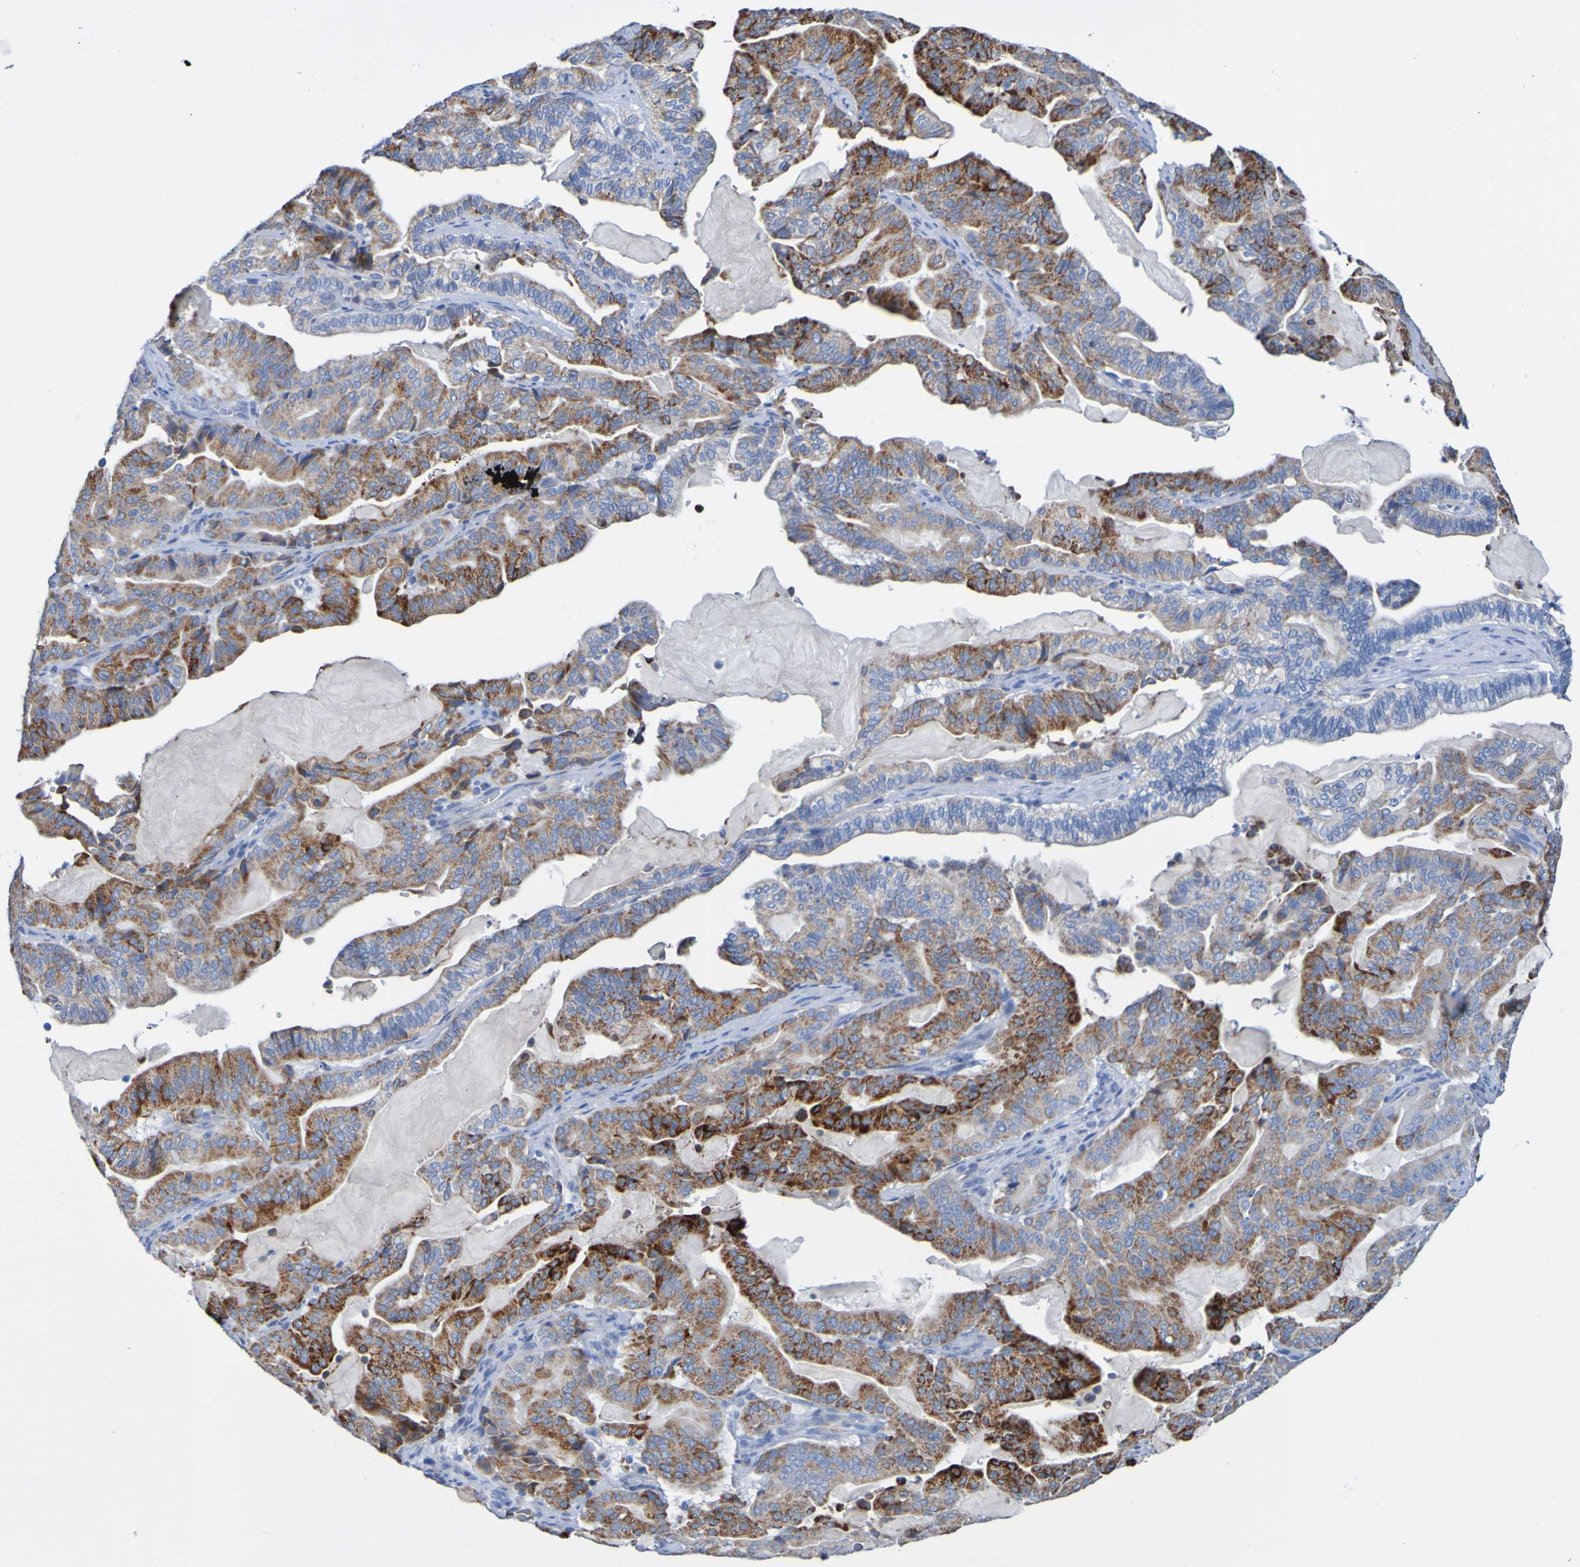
{"staining": {"intensity": "strong", "quantity": "25%-75%", "location": "cytoplasmic/membranous"}, "tissue": "pancreatic cancer", "cell_type": "Tumor cells", "image_type": "cancer", "snomed": [{"axis": "morphology", "description": "Adenocarcinoma, NOS"}, {"axis": "topography", "description": "Pancreas"}], "caption": "Pancreatic cancer was stained to show a protein in brown. There is high levels of strong cytoplasmic/membranous staining in approximately 25%-75% of tumor cells.", "gene": "ACMSD", "patient": {"sex": "male", "age": 63}}